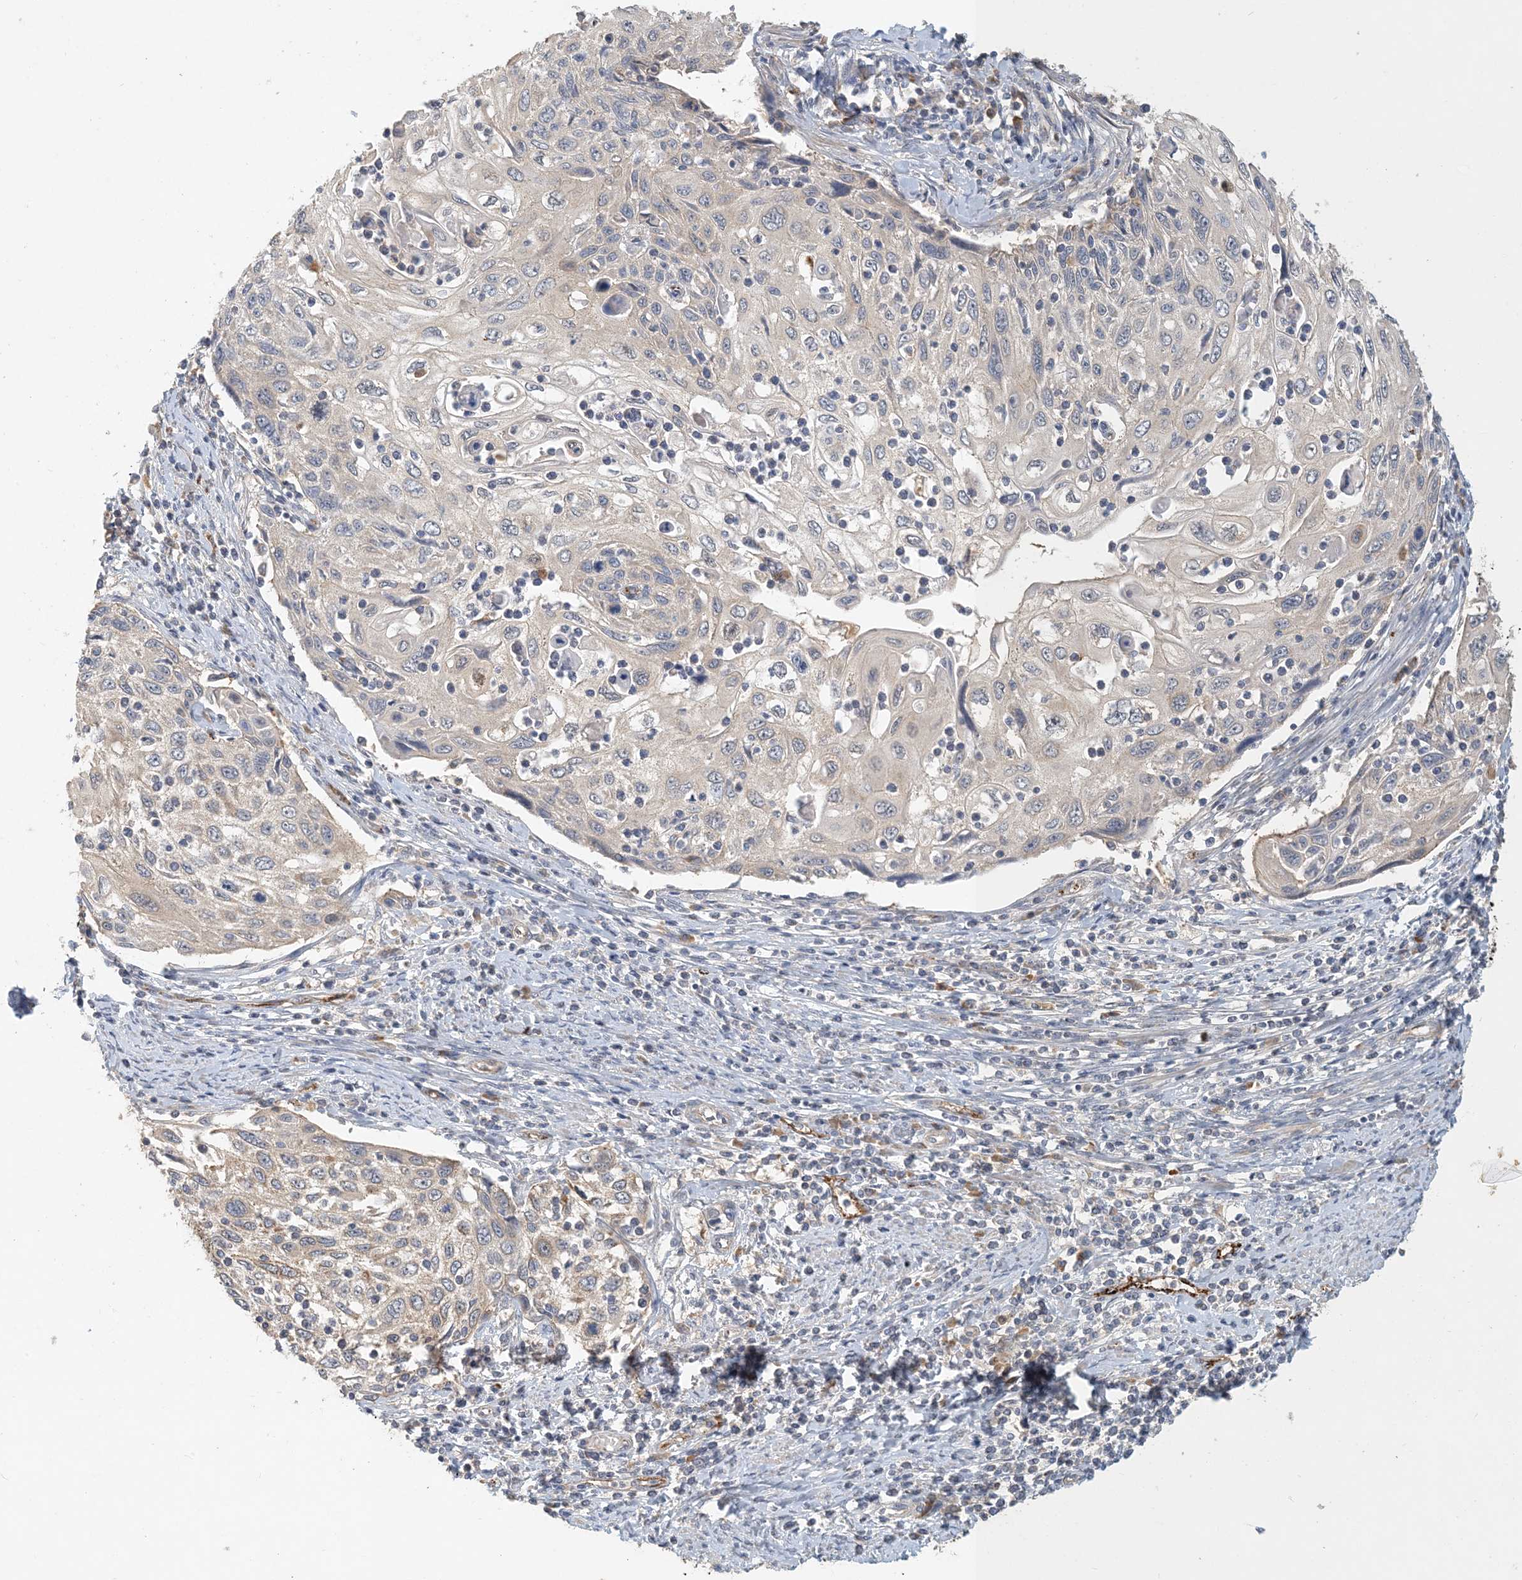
{"staining": {"intensity": "weak", "quantity": "25%-75%", "location": "cytoplasmic/membranous"}, "tissue": "cervical cancer", "cell_type": "Tumor cells", "image_type": "cancer", "snomed": [{"axis": "morphology", "description": "Squamous cell carcinoma, NOS"}, {"axis": "topography", "description": "Cervix"}], "caption": "The immunohistochemical stain shows weak cytoplasmic/membranous expression in tumor cells of cervical cancer tissue.", "gene": "ZBTB3", "patient": {"sex": "female", "age": 70}}